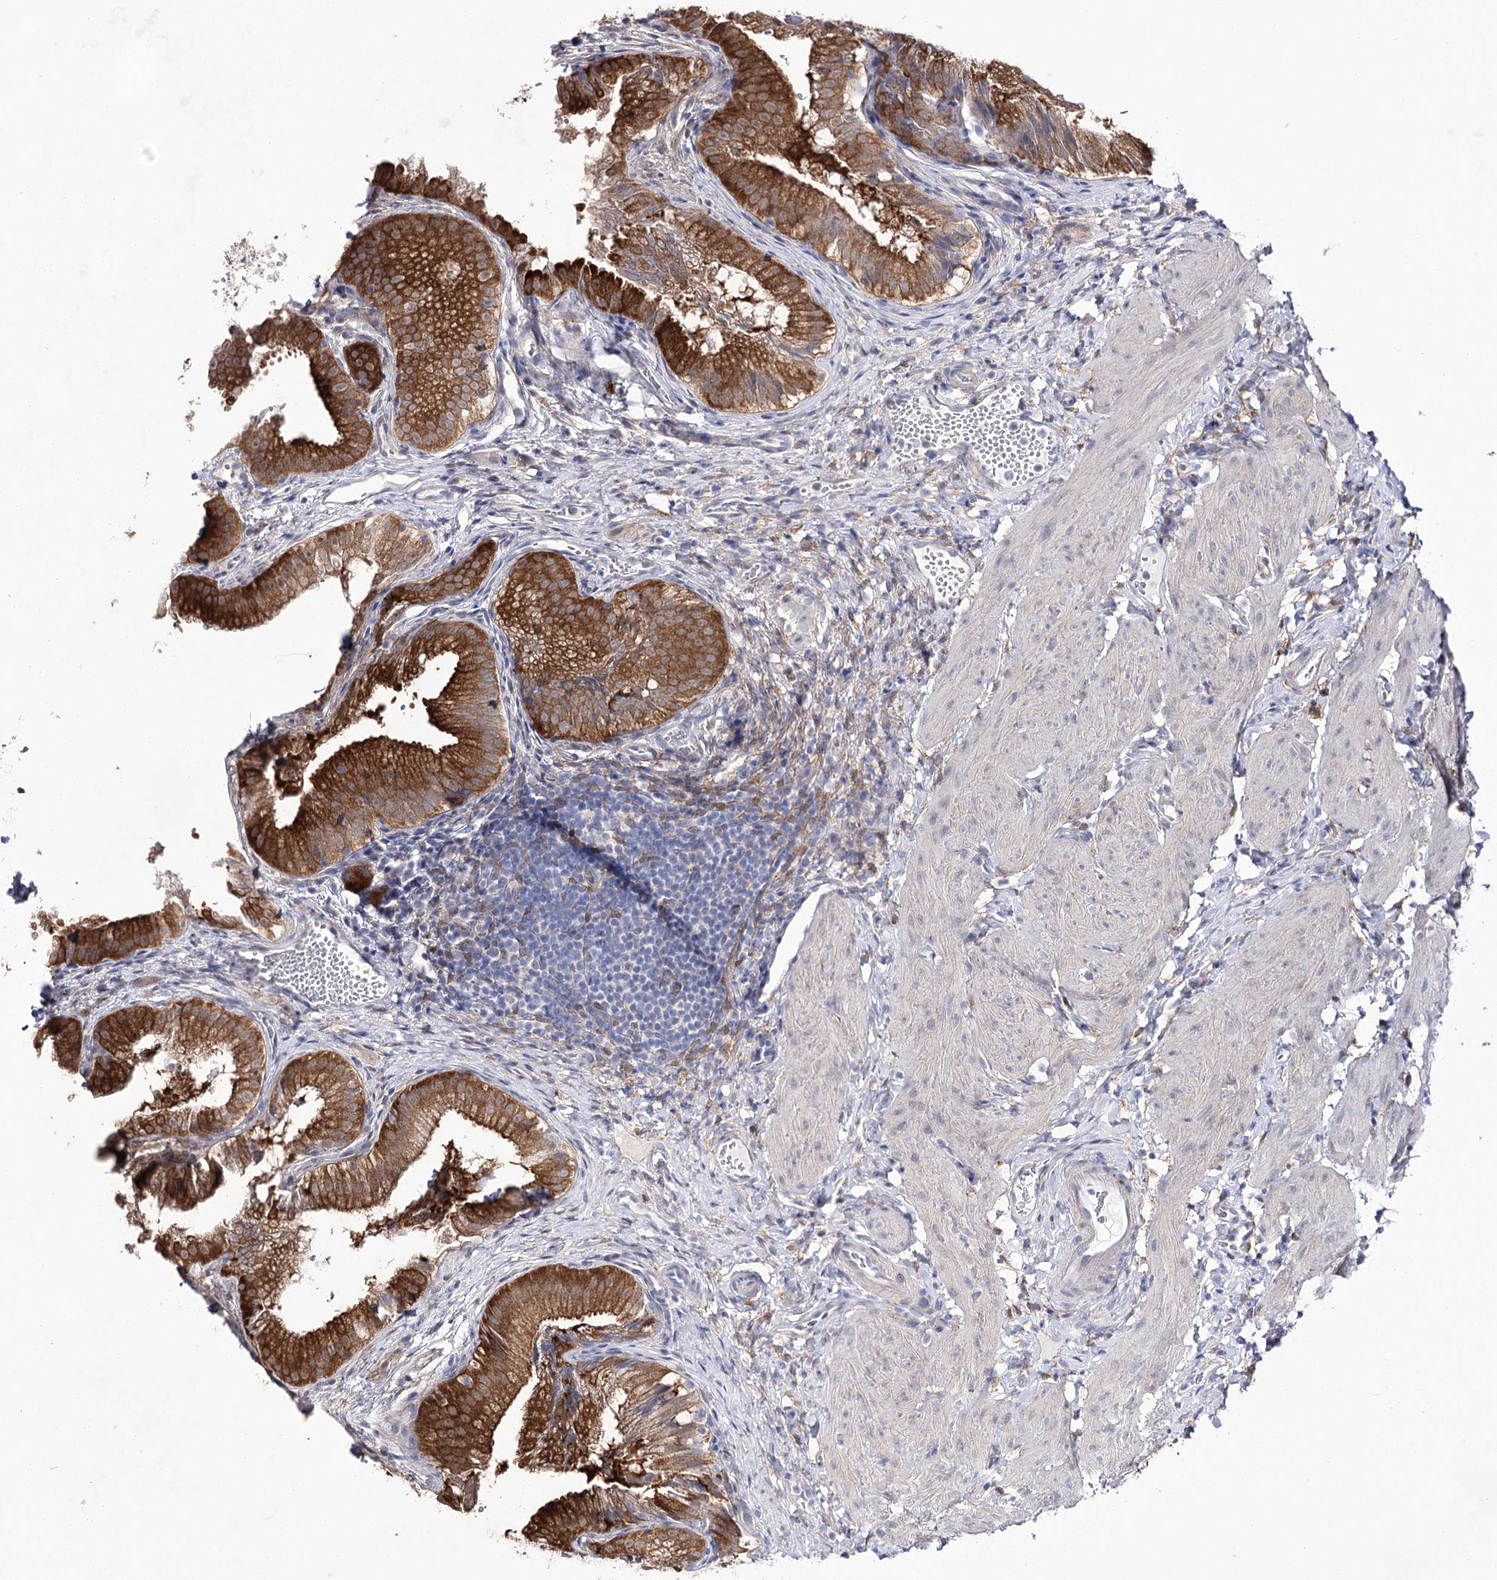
{"staining": {"intensity": "moderate", "quantity": ">75%", "location": "cytoplasmic/membranous"}, "tissue": "gallbladder", "cell_type": "Glandular cells", "image_type": "normal", "snomed": [{"axis": "morphology", "description": "Normal tissue, NOS"}, {"axis": "topography", "description": "Gallbladder"}], "caption": "Glandular cells display moderate cytoplasmic/membranous staining in approximately >75% of cells in unremarkable gallbladder.", "gene": "UGDH", "patient": {"sex": "female", "age": 30}}